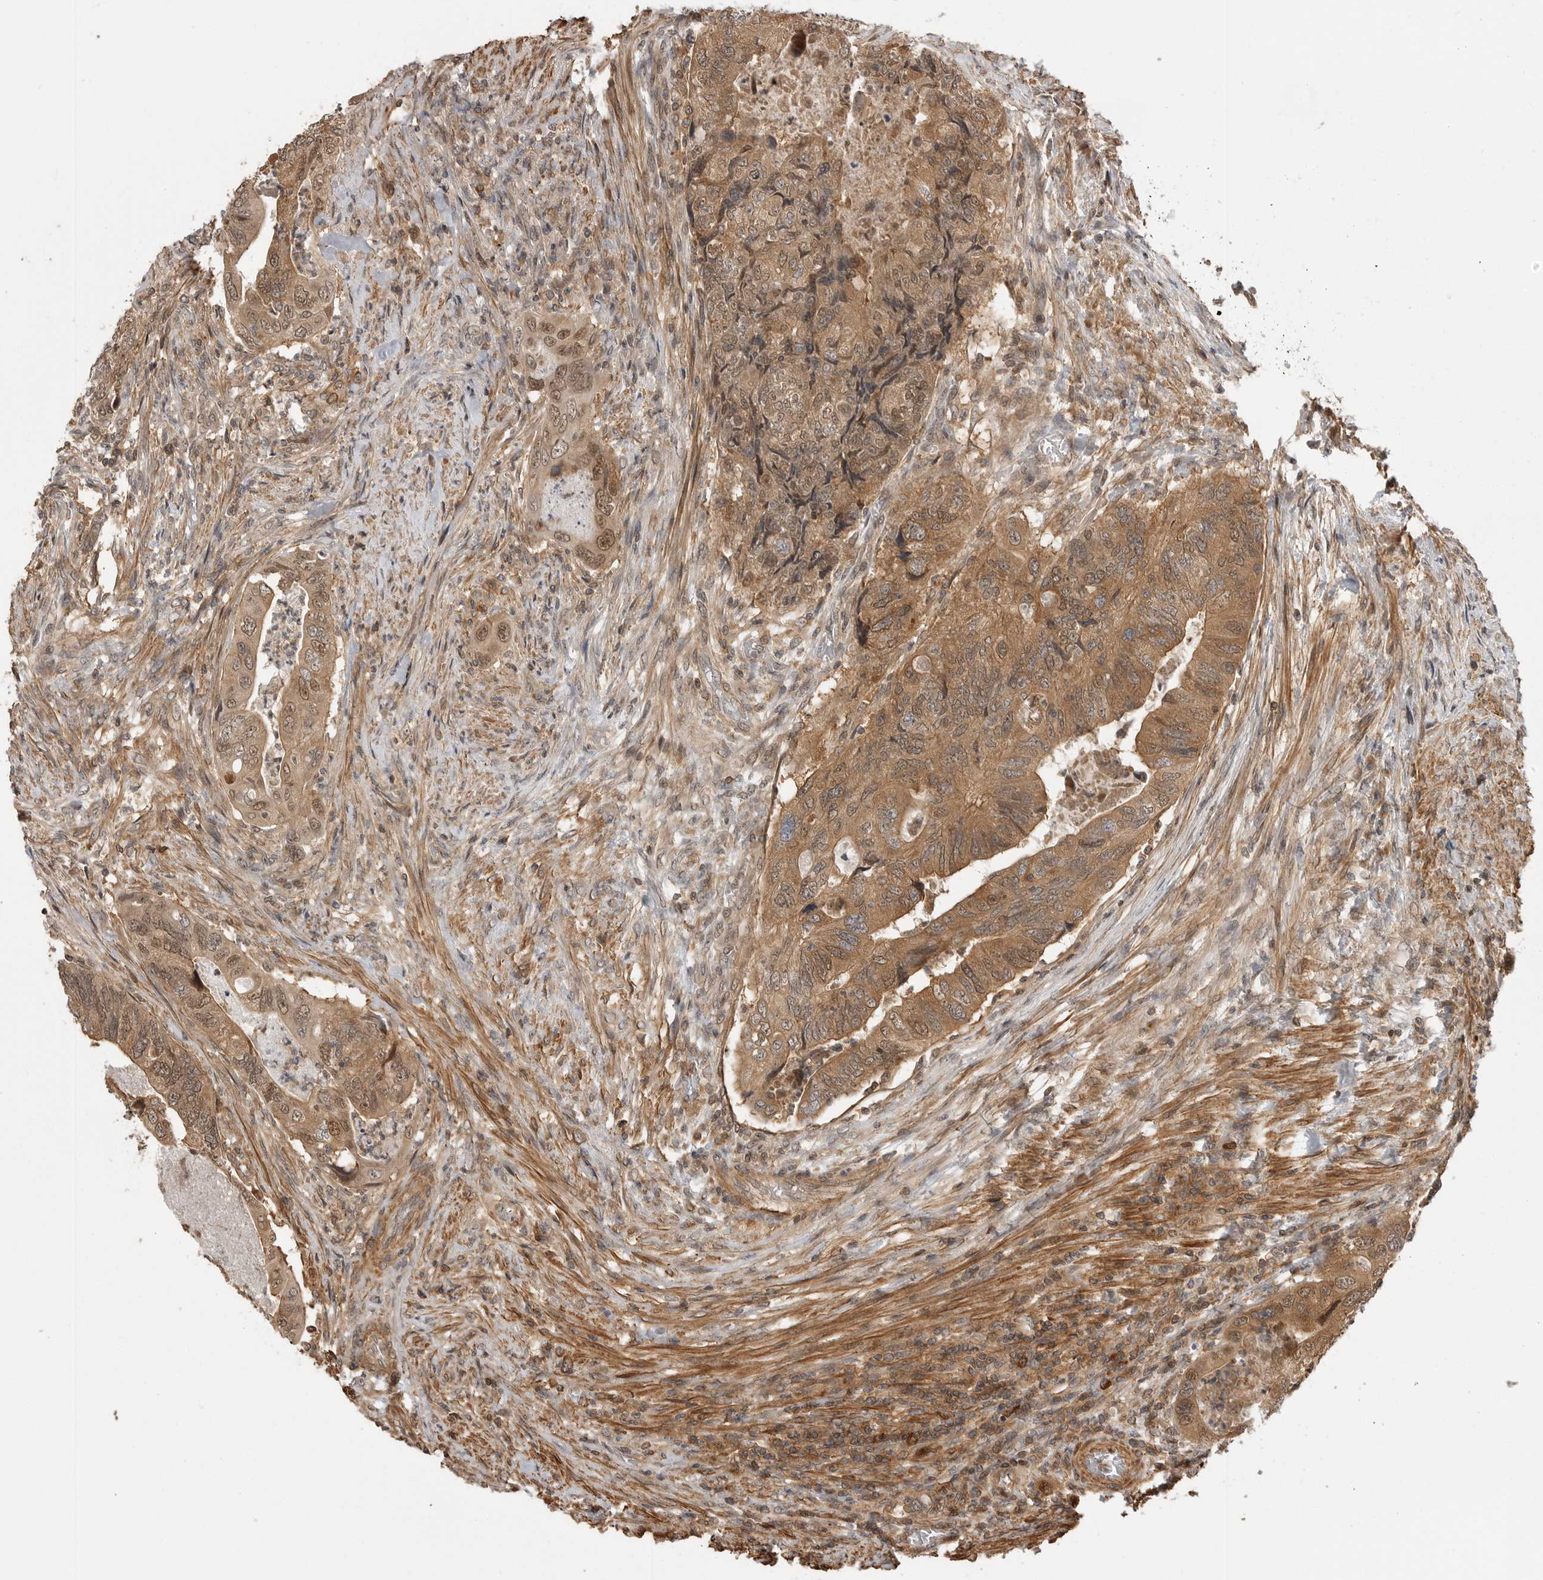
{"staining": {"intensity": "moderate", "quantity": ">75%", "location": "cytoplasmic/membranous,nuclear"}, "tissue": "colorectal cancer", "cell_type": "Tumor cells", "image_type": "cancer", "snomed": [{"axis": "morphology", "description": "Adenocarcinoma, NOS"}, {"axis": "topography", "description": "Rectum"}], "caption": "Colorectal adenocarcinoma stained with IHC shows moderate cytoplasmic/membranous and nuclear positivity in about >75% of tumor cells.", "gene": "ERN1", "patient": {"sex": "male", "age": 63}}